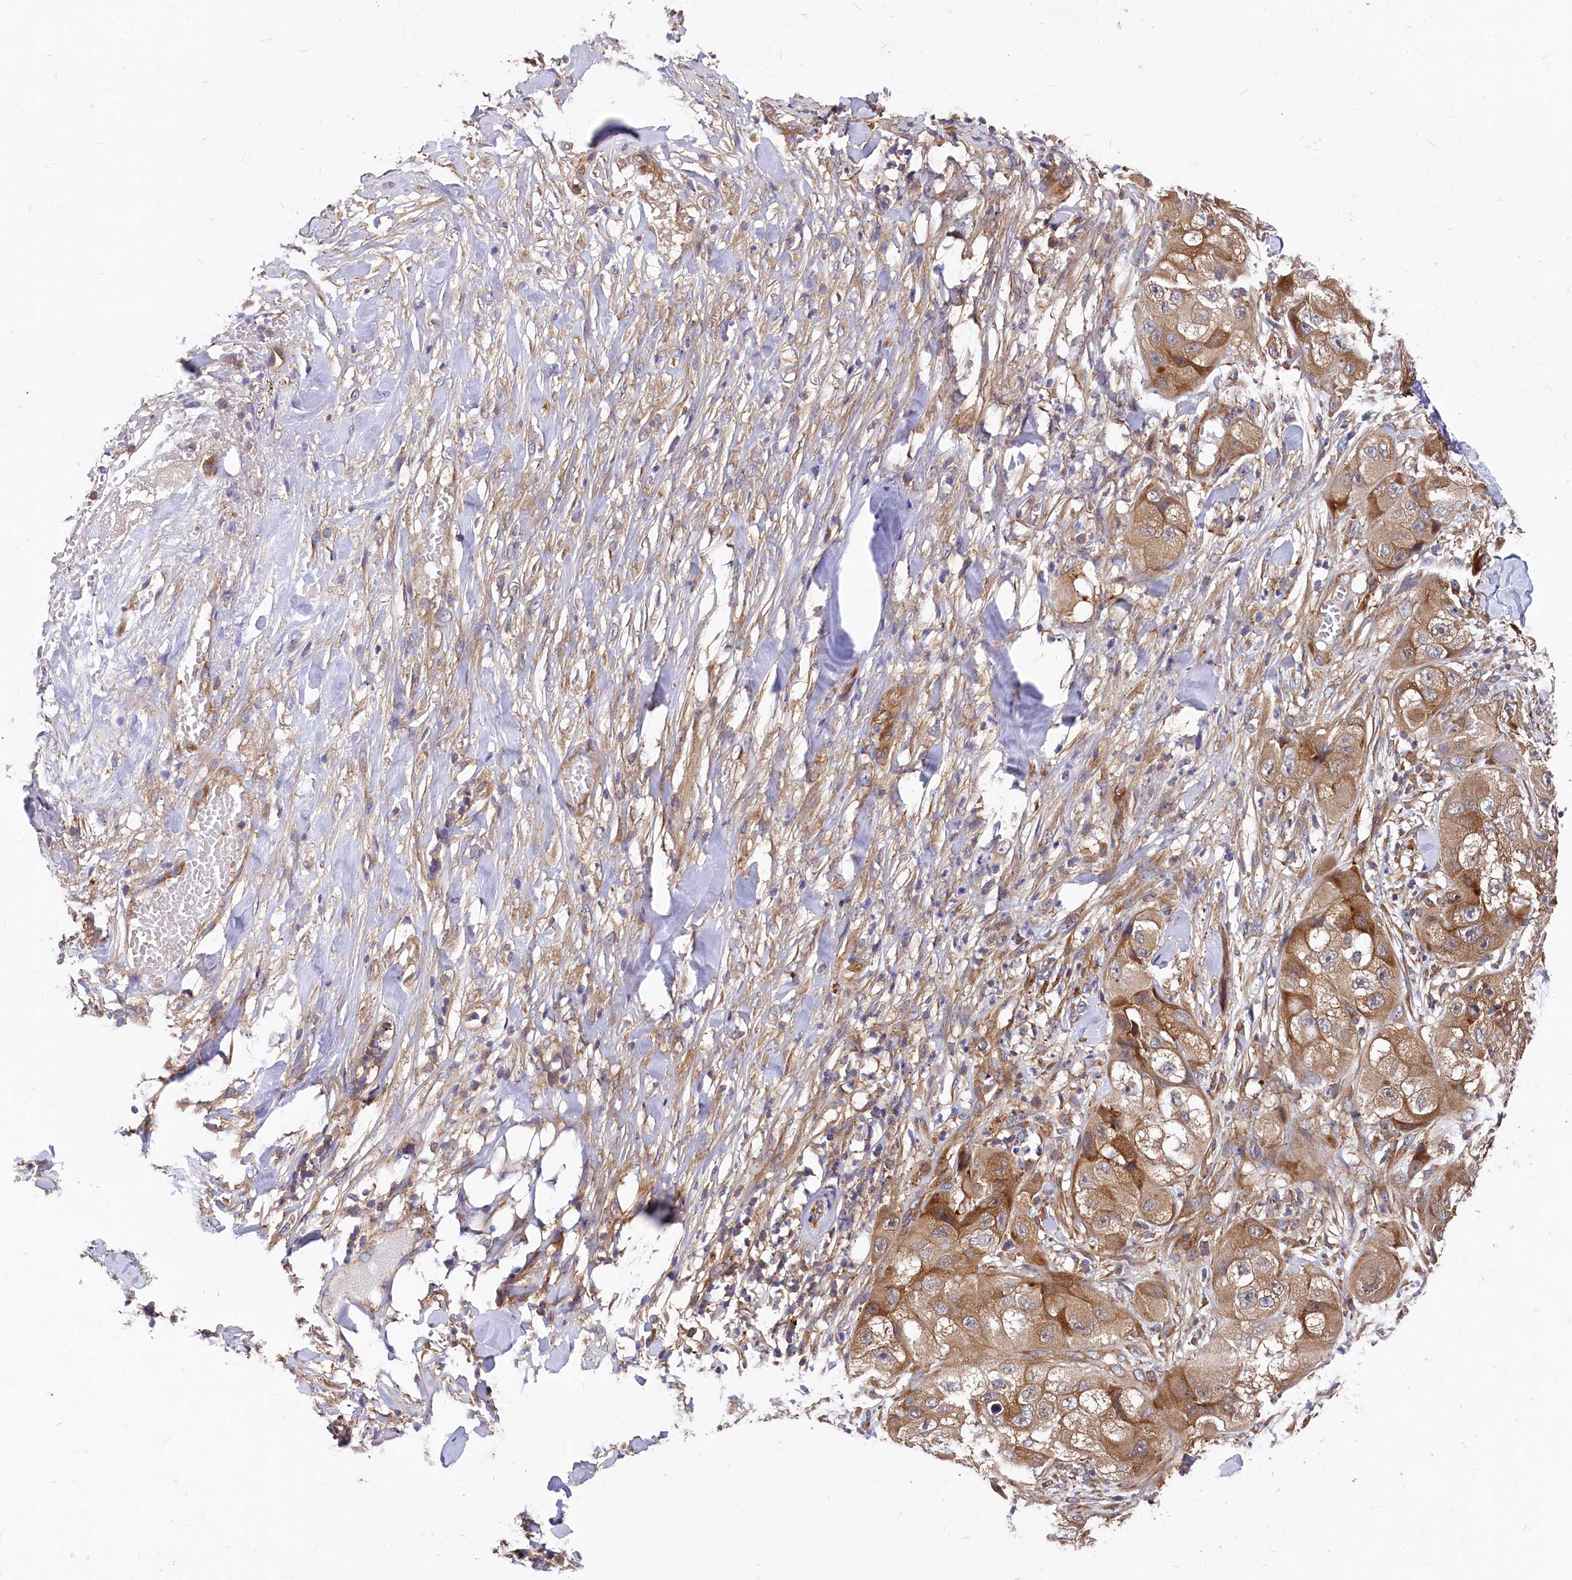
{"staining": {"intensity": "moderate", "quantity": ">75%", "location": "cytoplasmic/membranous"}, "tissue": "skin cancer", "cell_type": "Tumor cells", "image_type": "cancer", "snomed": [{"axis": "morphology", "description": "Squamous cell carcinoma, NOS"}, {"axis": "topography", "description": "Skin"}, {"axis": "topography", "description": "Subcutis"}], "caption": "The photomicrograph shows immunohistochemical staining of squamous cell carcinoma (skin). There is moderate cytoplasmic/membranous positivity is present in about >75% of tumor cells. (DAB = brown stain, brightfield microscopy at high magnification).", "gene": "EIF2B2", "patient": {"sex": "male", "age": 73}}